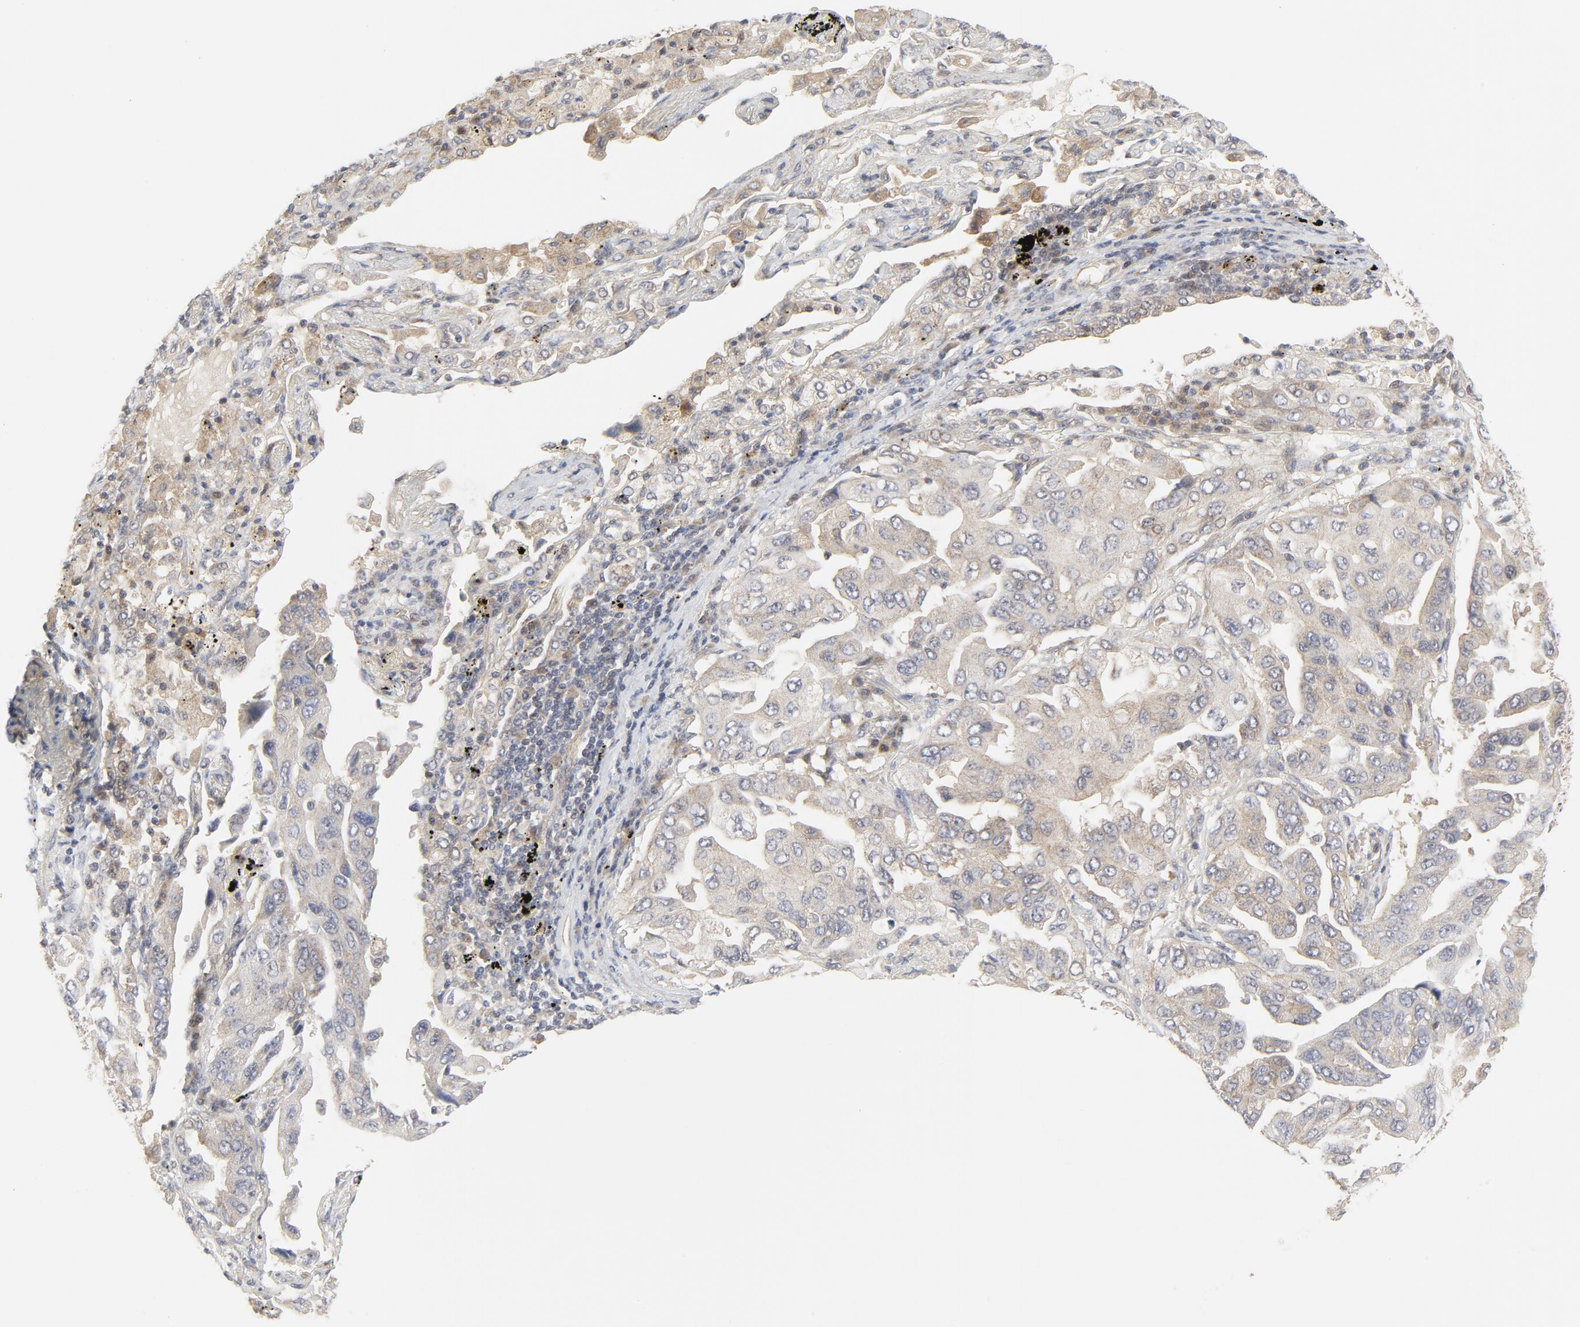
{"staining": {"intensity": "weak", "quantity": ">75%", "location": "cytoplasmic/membranous"}, "tissue": "lung cancer", "cell_type": "Tumor cells", "image_type": "cancer", "snomed": [{"axis": "morphology", "description": "Adenocarcinoma, NOS"}, {"axis": "topography", "description": "Lung"}], "caption": "Immunohistochemistry (IHC) micrograph of neoplastic tissue: lung cancer stained using IHC reveals low levels of weak protein expression localized specifically in the cytoplasmic/membranous of tumor cells, appearing as a cytoplasmic/membranous brown color.", "gene": "MAP2K7", "patient": {"sex": "female", "age": 65}}